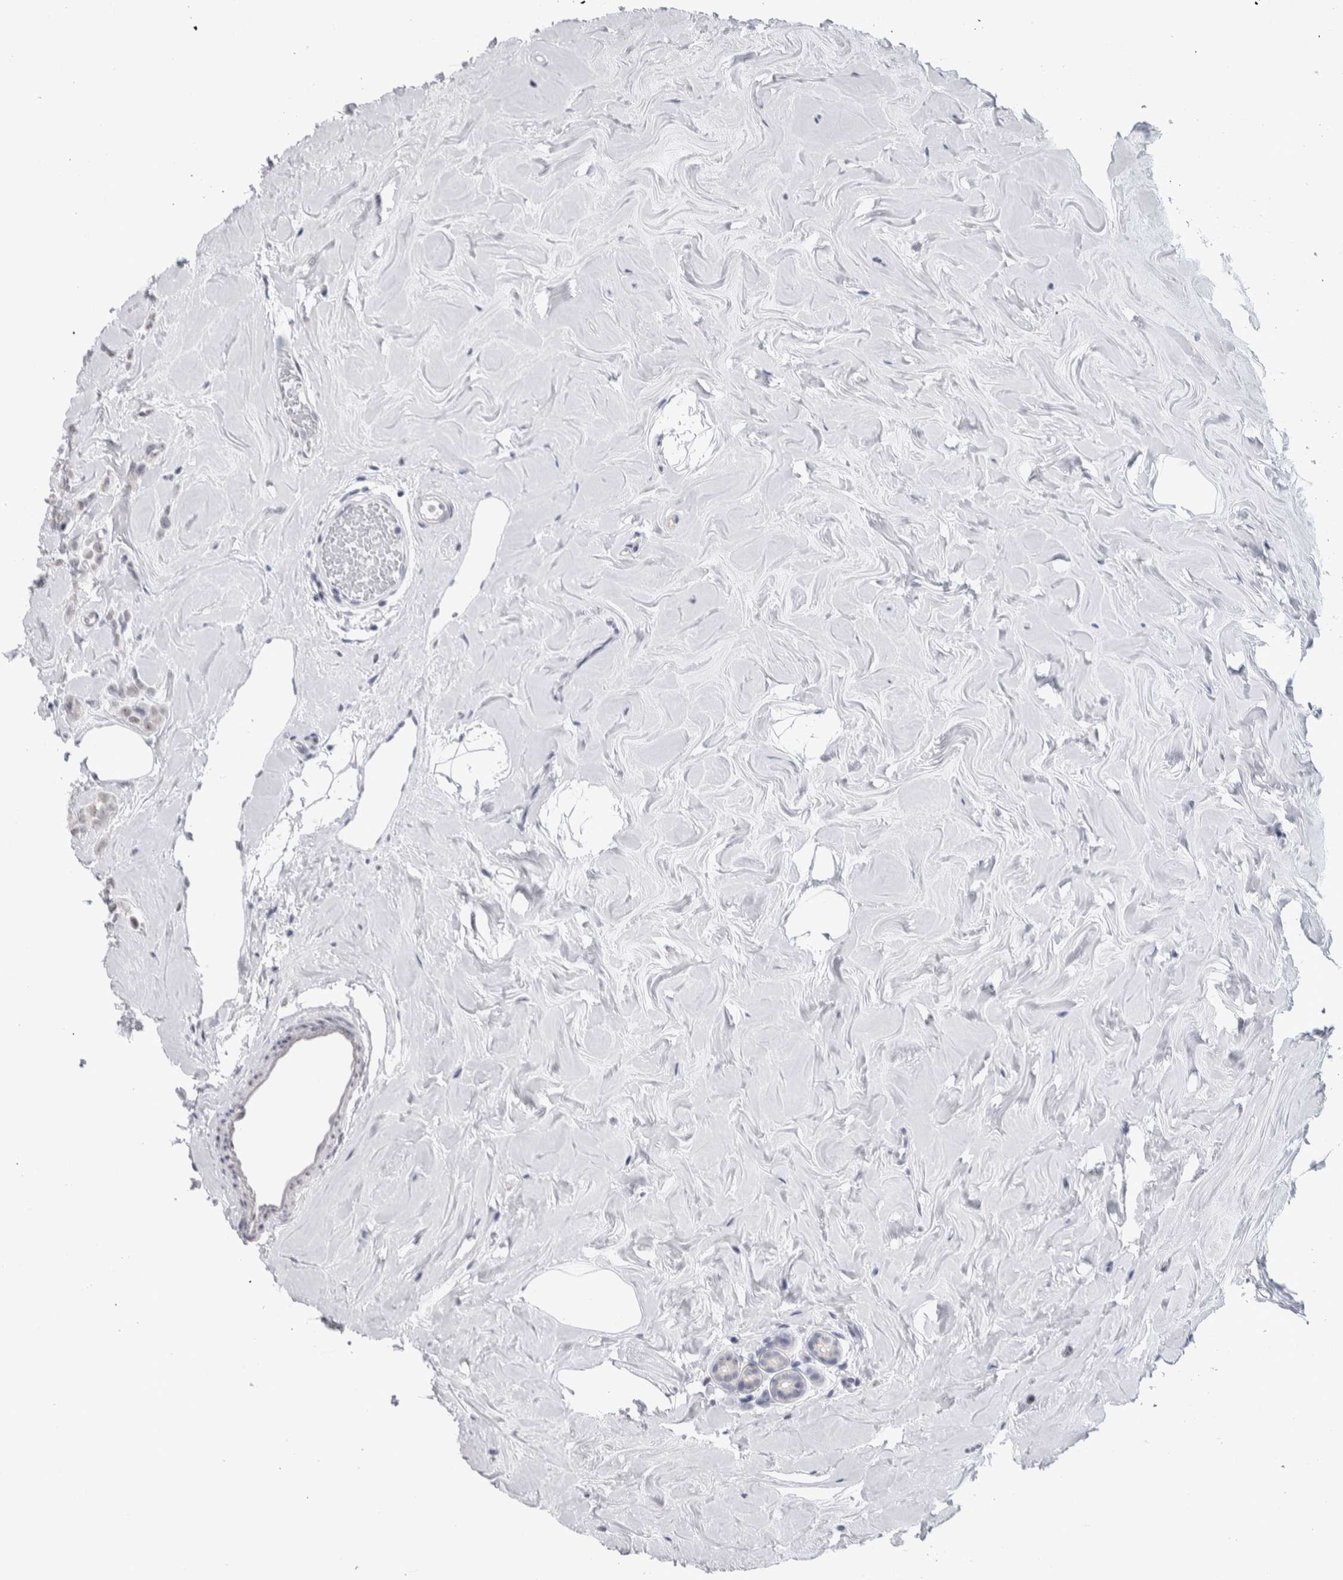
{"staining": {"intensity": "negative", "quantity": "none", "location": "none"}, "tissue": "breast cancer", "cell_type": "Tumor cells", "image_type": "cancer", "snomed": [{"axis": "morphology", "description": "Lobular carcinoma"}, {"axis": "topography", "description": "Breast"}], "caption": "Immunohistochemical staining of breast cancer reveals no significant staining in tumor cells.", "gene": "TAX1BP1", "patient": {"sex": "female", "age": 47}}